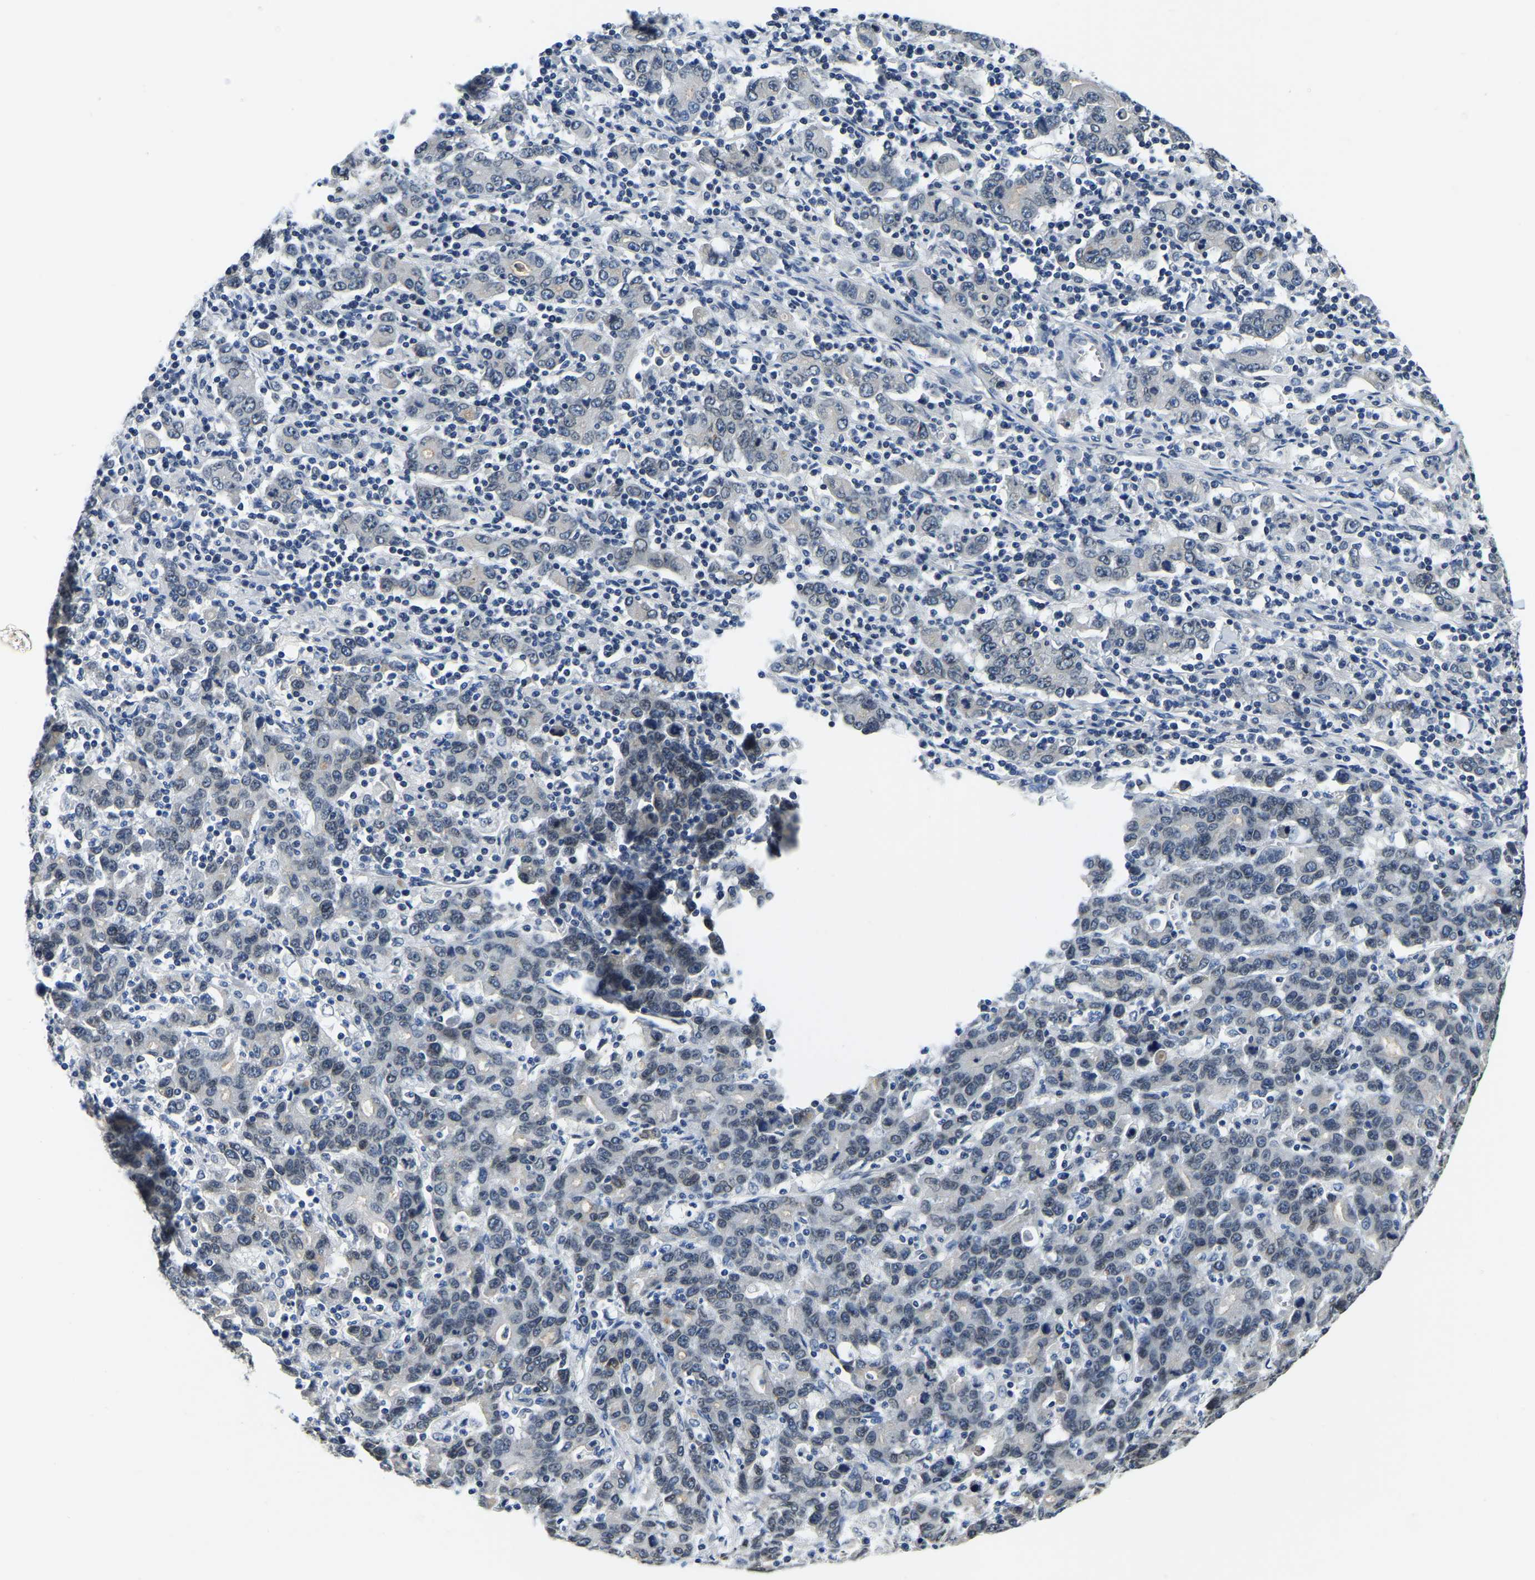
{"staining": {"intensity": "negative", "quantity": "none", "location": "none"}, "tissue": "stomach cancer", "cell_type": "Tumor cells", "image_type": "cancer", "snomed": [{"axis": "morphology", "description": "Adenocarcinoma, NOS"}, {"axis": "topography", "description": "Stomach, upper"}], "caption": "A micrograph of stomach adenocarcinoma stained for a protein reveals no brown staining in tumor cells. (DAB immunohistochemistry (IHC) visualized using brightfield microscopy, high magnification).", "gene": "RANBP2", "patient": {"sex": "male", "age": 69}}